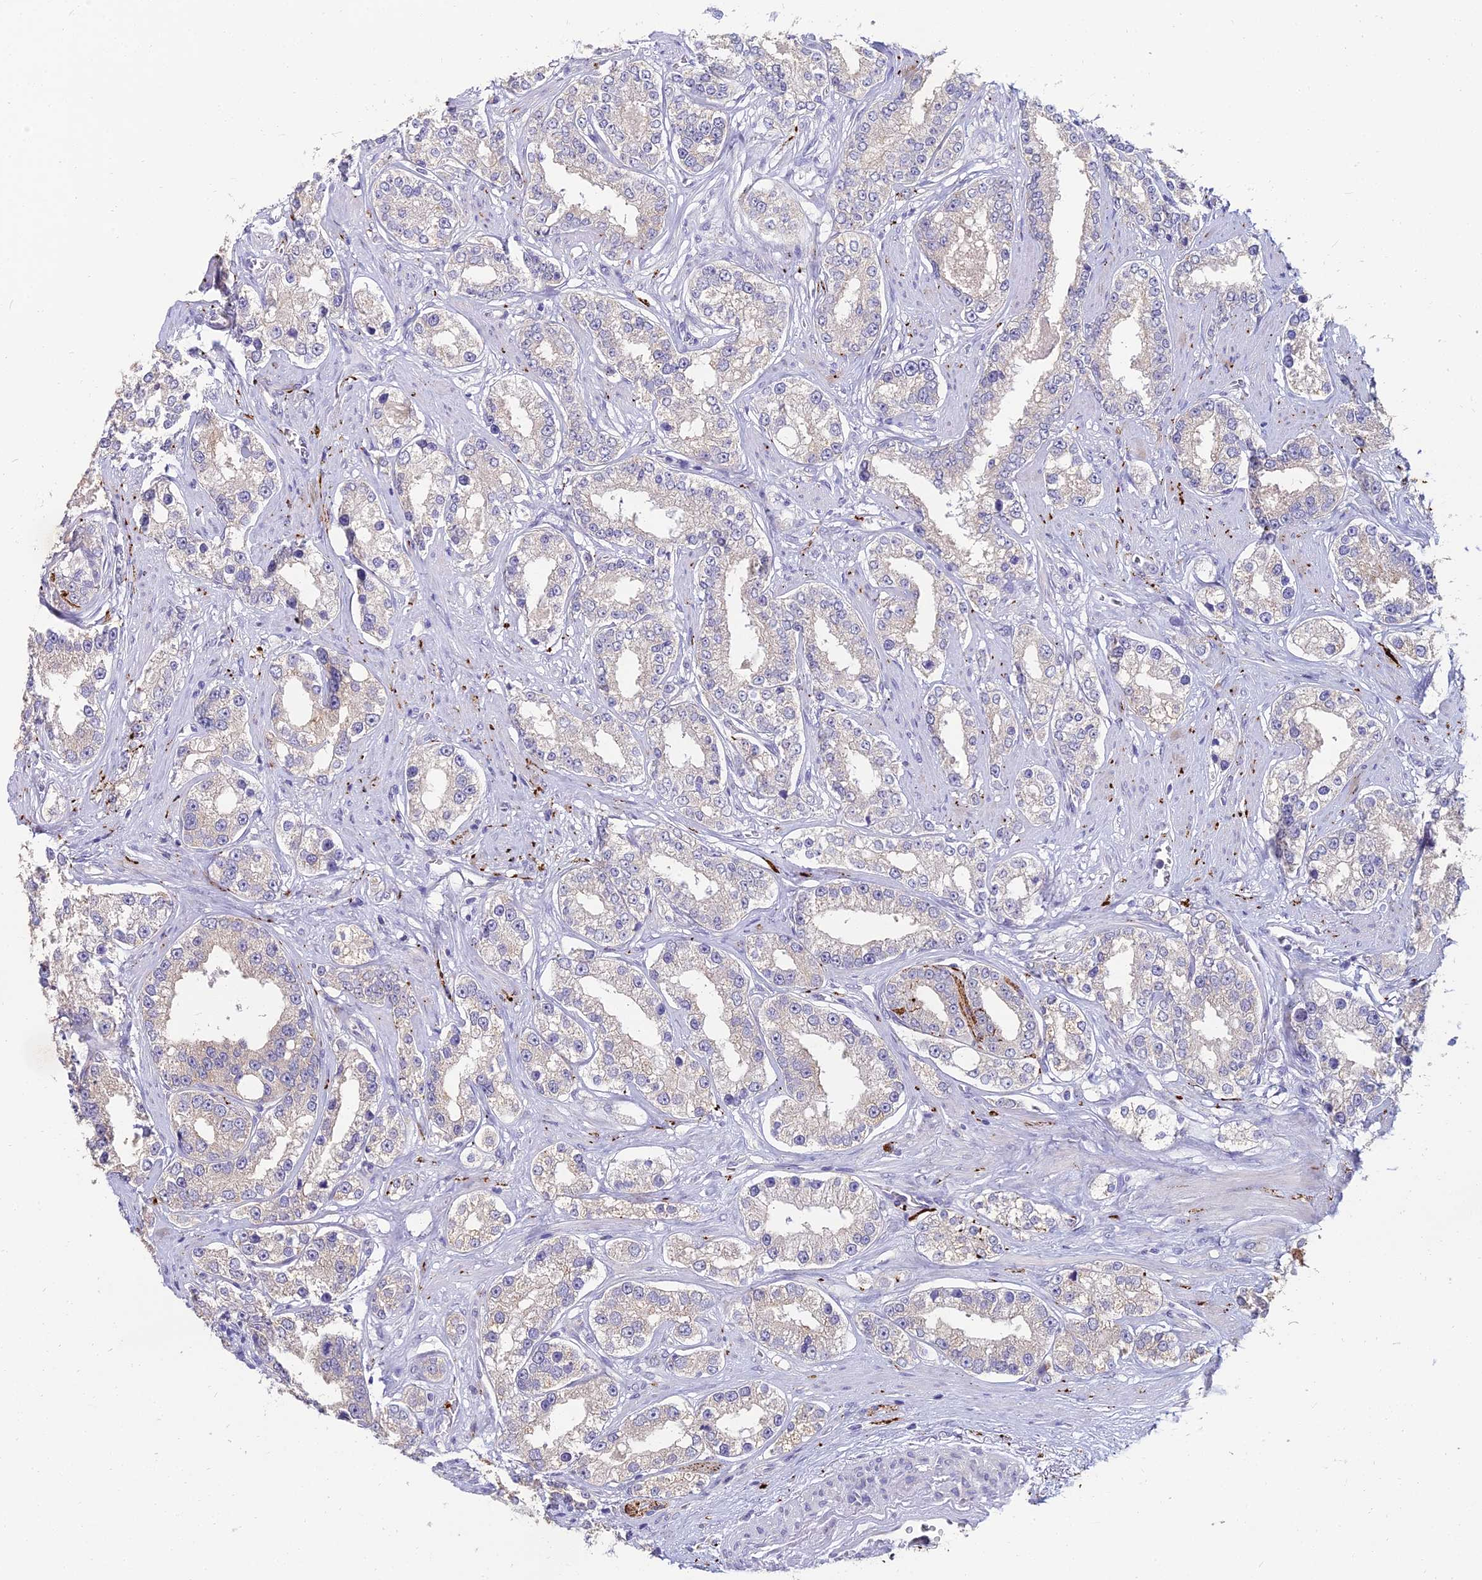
{"staining": {"intensity": "negative", "quantity": "none", "location": "none"}, "tissue": "prostate cancer", "cell_type": "Tumor cells", "image_type": "cancer", "snomed": [{"axis": "morphology", "description": "Normal tissue, NOS"}, {"axis": "morphology", "description": "Adenocarcinoma, High grade"}, {"axis": "topography", "description": "Prostate"}], "caption": "Immunohistochemistry (IHC) photomicrograph of neoplastic tissue: human prostate cancer (adenocarcinoma (high-grade)) stained with DAB displays no significant protein expression in tumor cells. The staining is performed using DAB (3,3'-diaminobenzidine) brown chromogen with nuclei counter-stained in using hematoxylin.", "gene": "NPY", "patient": {"sex": "male", "age": 83}}